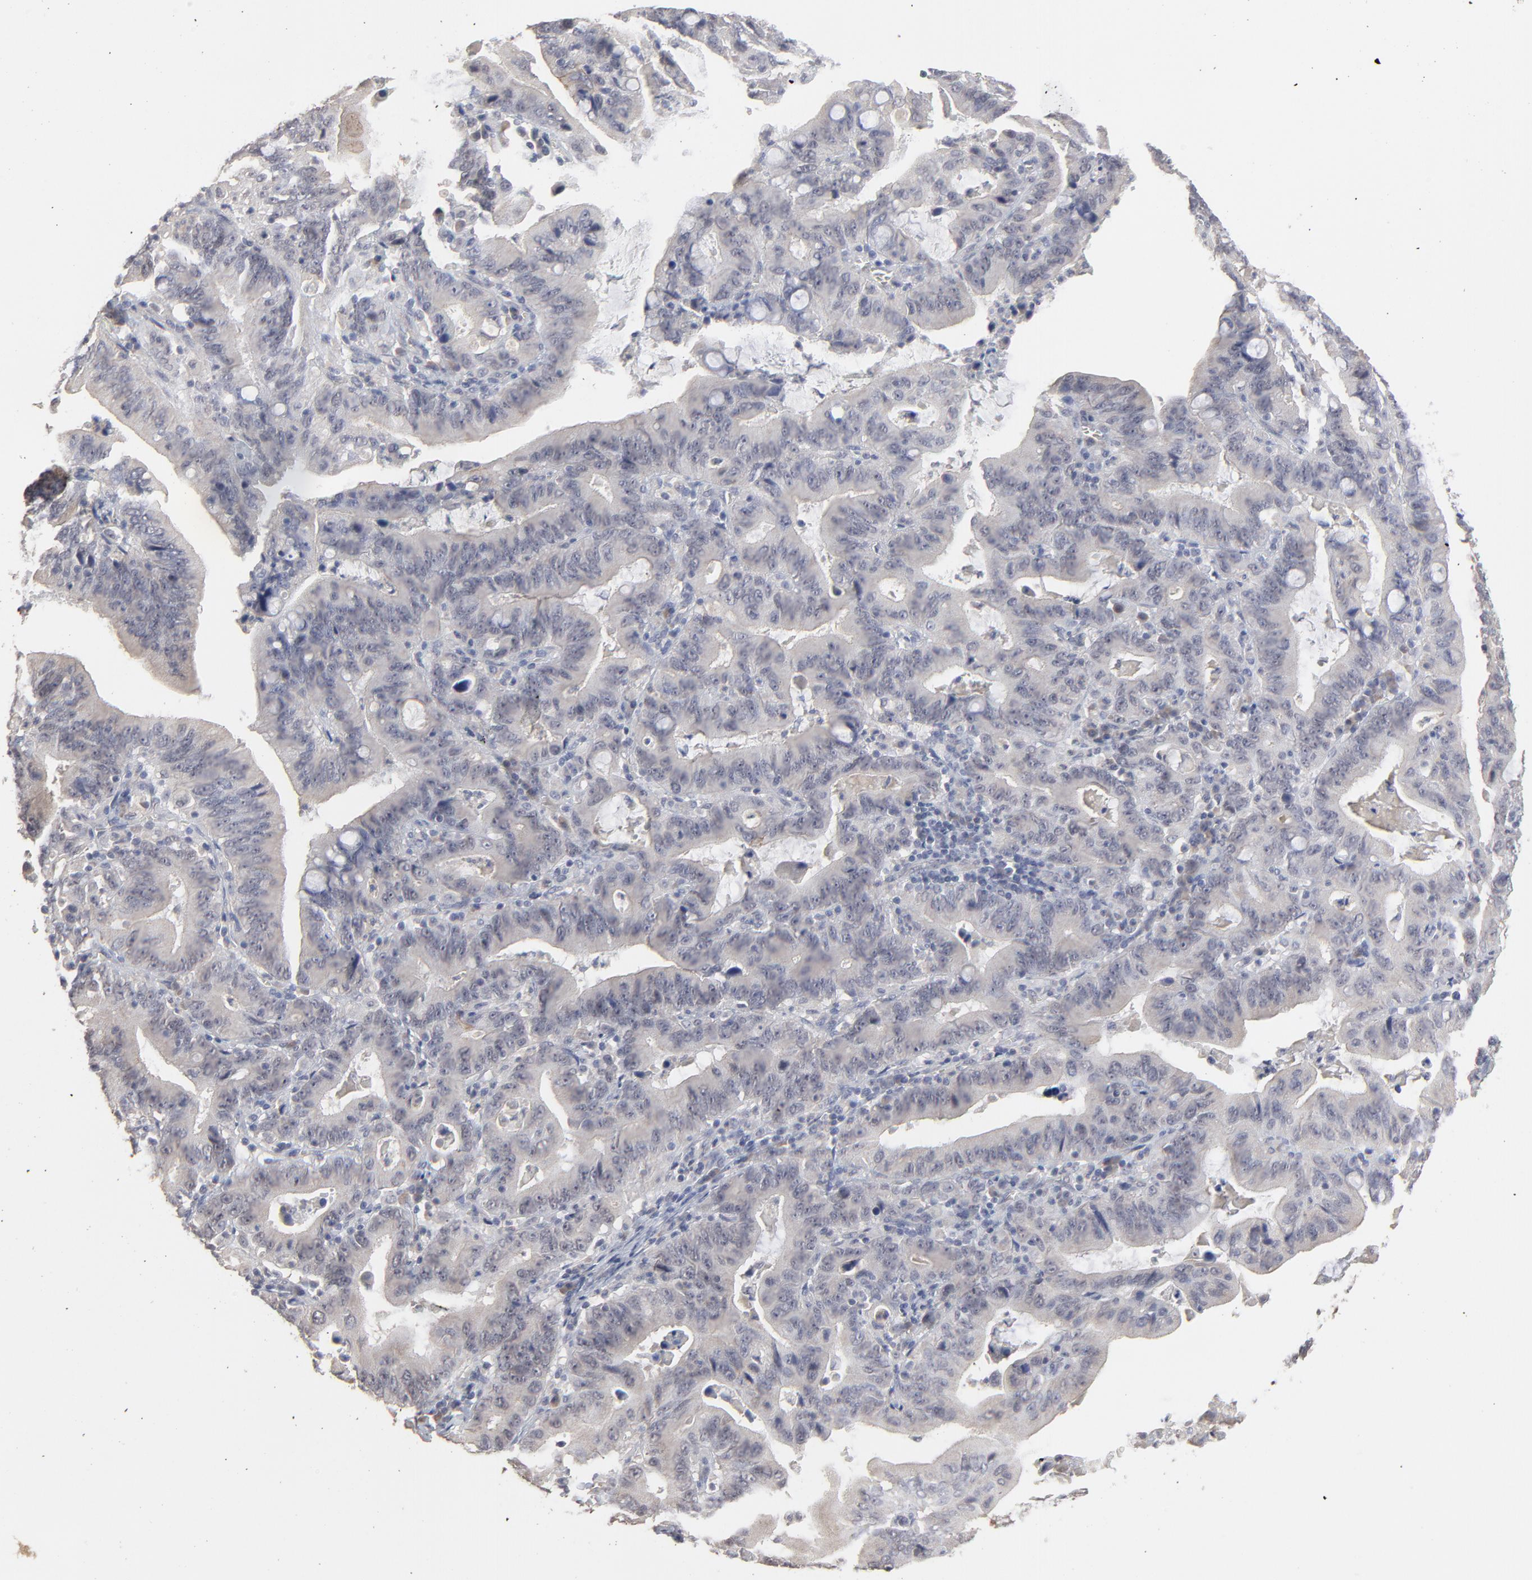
{"staining": {"intensity": "negative", "quantity": "none", "location": "none"}, "tissue": "stomach cancer", "cell_type": "Tumor cells", "image_type": "cancer", "snomed": [{"axis": "morphology", "description": "Adenocarcinoma, NOS"}, {"axis": "topography", "description": "Stomach, upper"}], "caption": "This image is of stomach adenocarcinoma stained with IHC to label a protein in brown with the nuclei are counter-stained blue. There is no expression in tumor cells.", "gene": "FAM199X", "patient": {"sex": "male", "age": 63}}